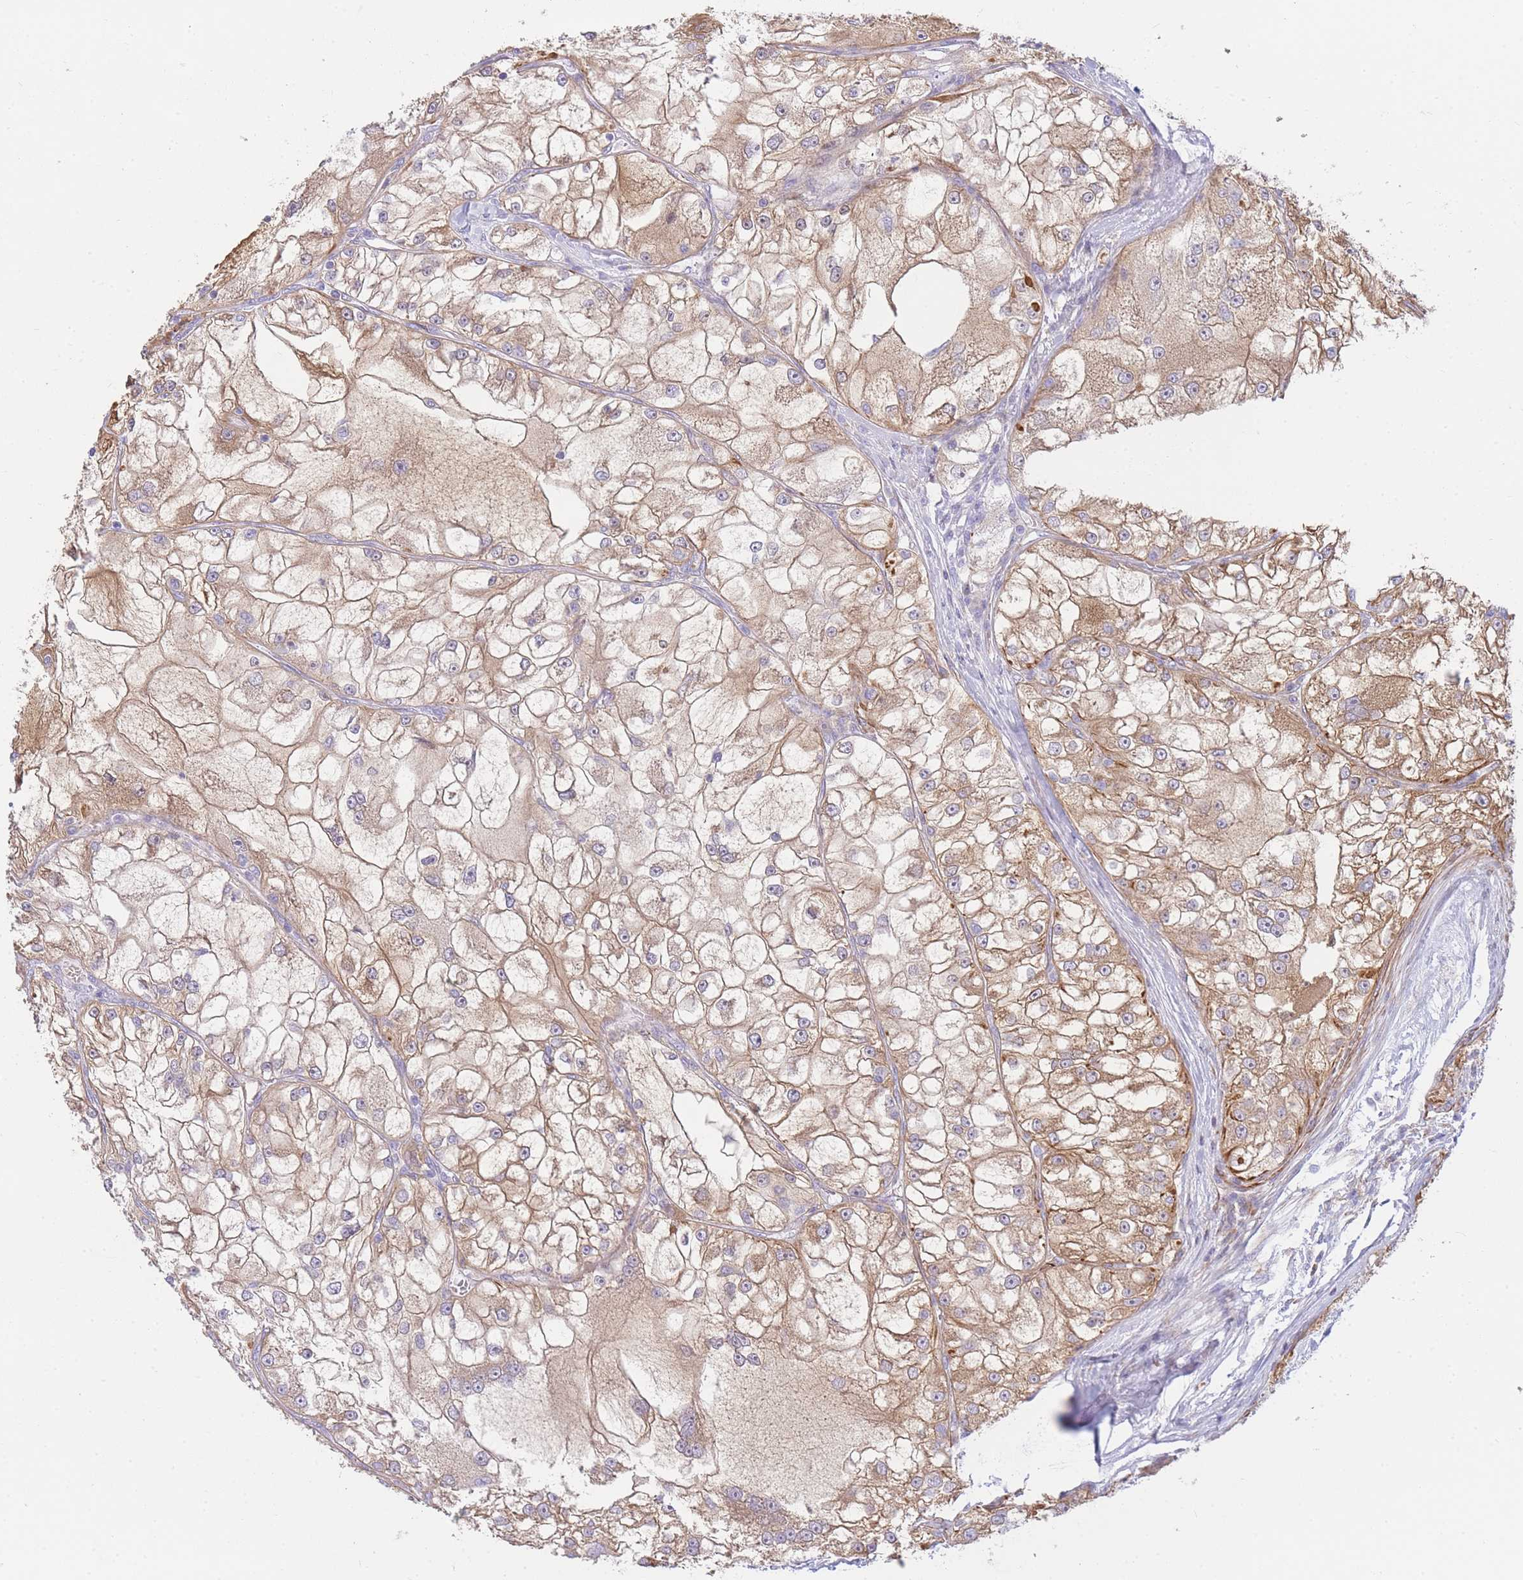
{"staining": {"intensity": "moderate", "quantity": ">75%", "location": "cytoplasmic/membranous"}, "tissue": "renal cancer", "cell_type": "Tumor cells", "image_type": "cancer", "snomed": [{"axis": "morphology", "description": "Adenocarcinoma, NOS"}, {"axis": "topography", "description": "Kidney"}], "caption": "There is medium levels of moderate cytoplasmic/membranous positivity in tumor cells of renal cancer, as demonstrated by immunohistochemical staining (brown color).", "gene": "ECPAS", "patient": {"sex": "female", "age": 72}}